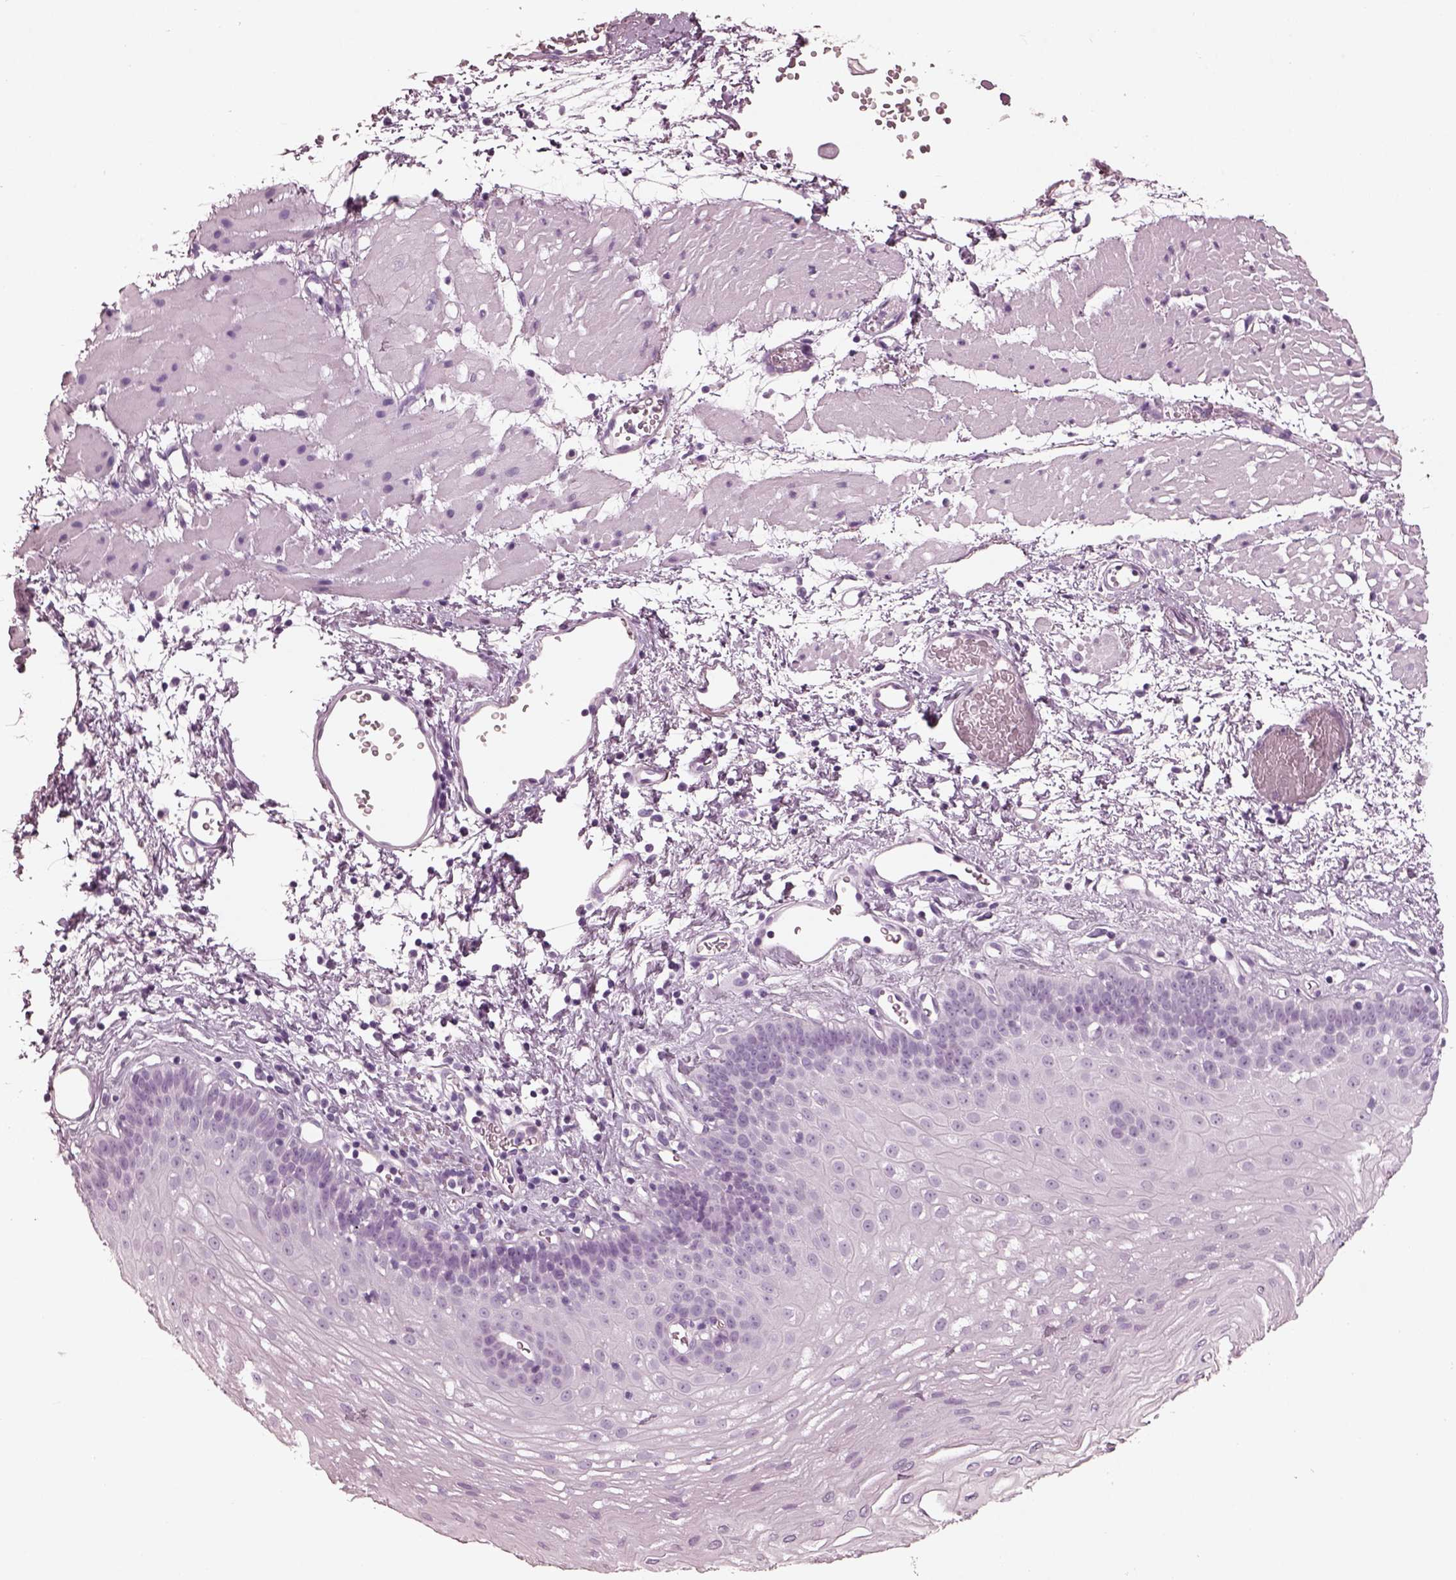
{"staining": {"intensity": "negative", "quantity": "none", "location": "none"}, "tissue": "esophagus", "cell_type": "Squamous epithelial cells", "image_type": "normal", "snomed": [{"axis": "morphology", "description": "Normal tissue, NOS"}, {"axis": "topography", "description": "Esophagus"}], "caption": "Immunohistochemistry image of normal human esophagus stained for a protein (brown), which exhibits no expression in squamous epithelial cells. (Stains: DAB IHC with hematoxylin counter stain, Microscopy: brightfield microscopy at high magnification).", "gene": "FABP9", "patient": {"sex": "female", "age": 62}}